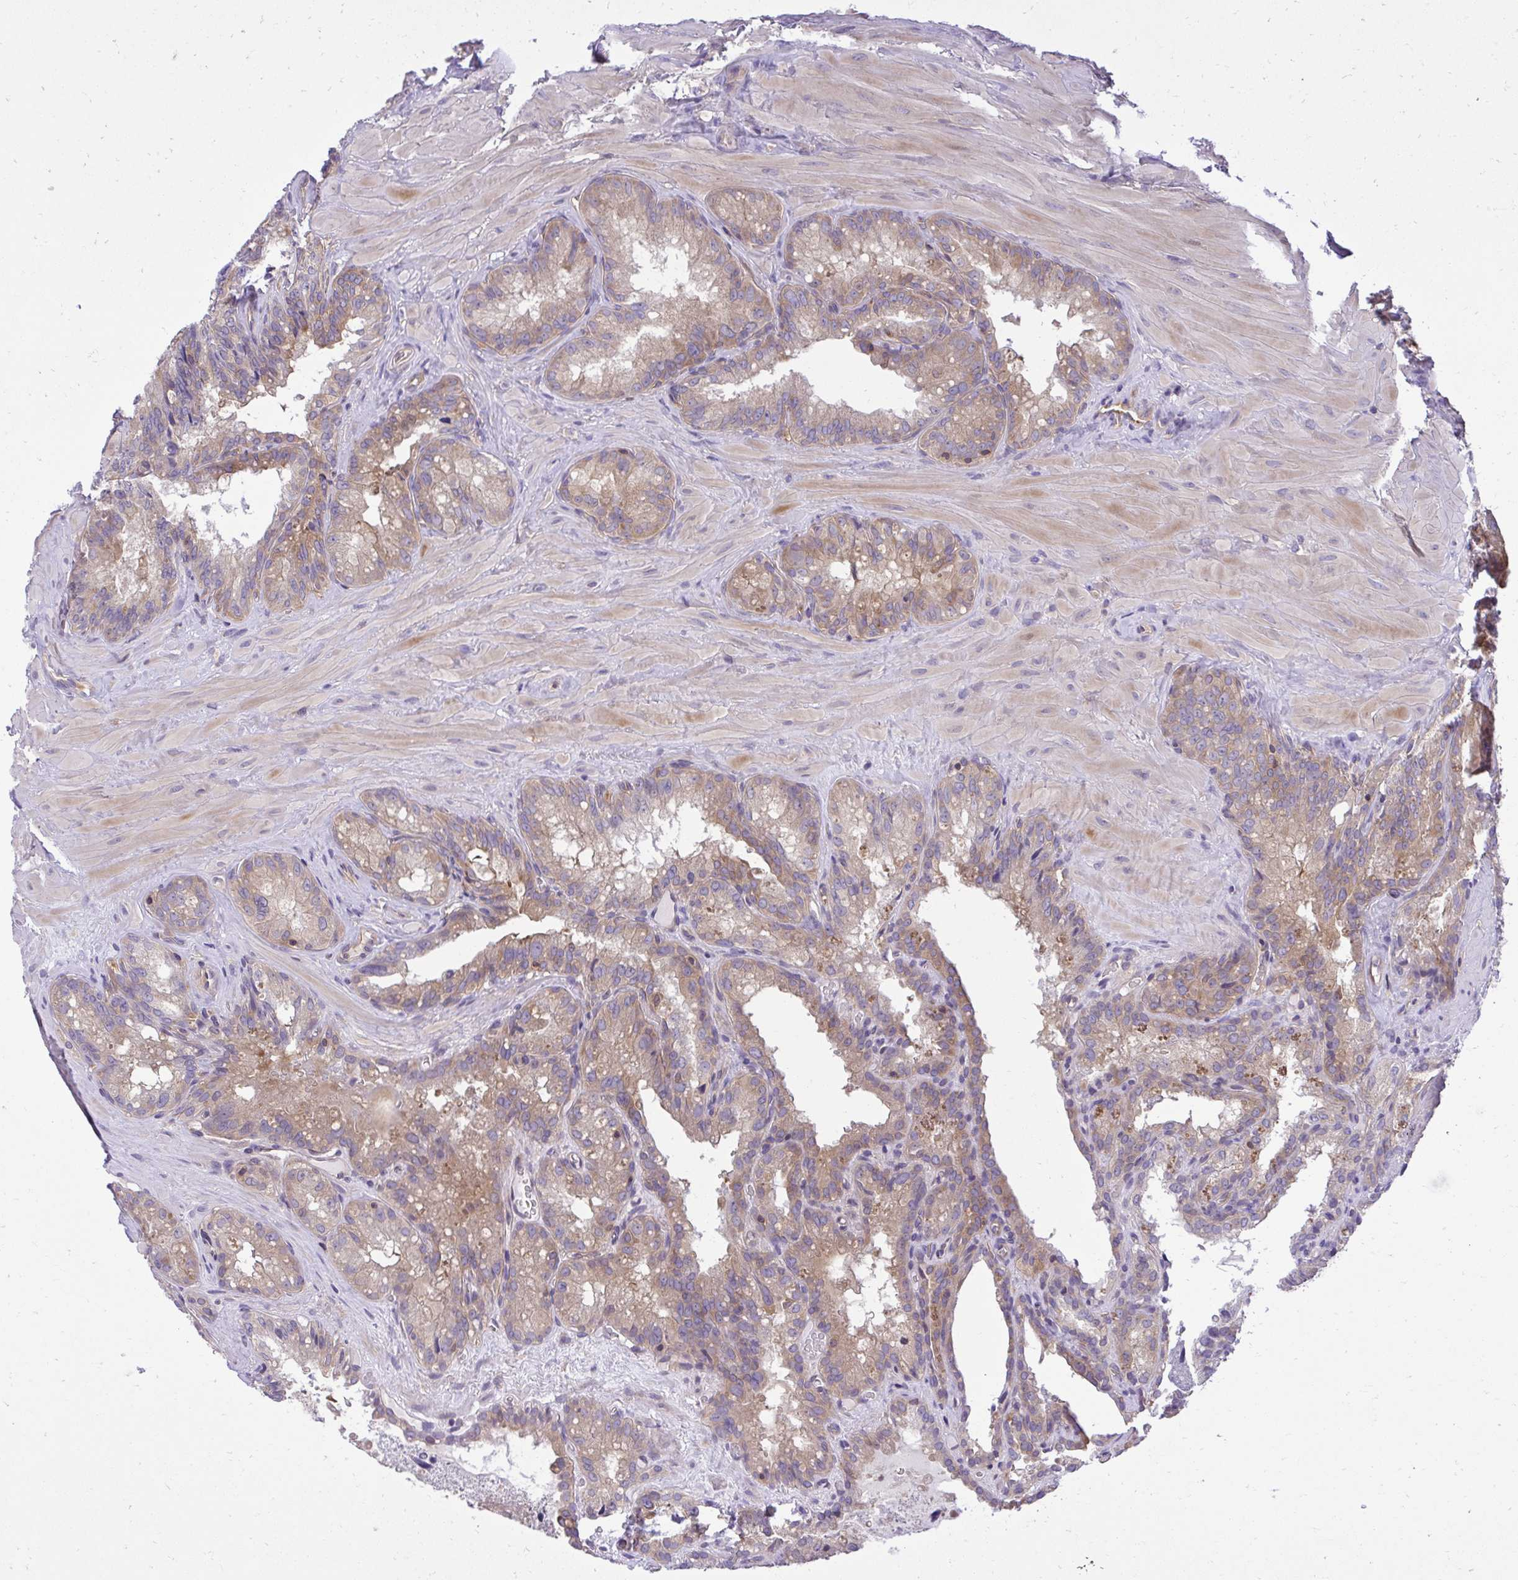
{"staining": {"intensity": "moderate", "quantity": ">75%", "location": "cytoplasmic/membranous"}, "tissue": "seminal vesicle", "cell_type": "Glandular cells", "image_type": "normal", "snomed": [{"axis": "morphology", "description": "Normal tissue, NOS"}, {"axis": "topography", "description": "Seminal veicle"}], "caption": "Seminal vesicle stained for a protein (brown) exhibits moderate cytoplasmic/membranous positive staining in approximately >75% of glandular cells.", "gene": "PPP5C", "patient": {"sex": "male", "age": 47}}